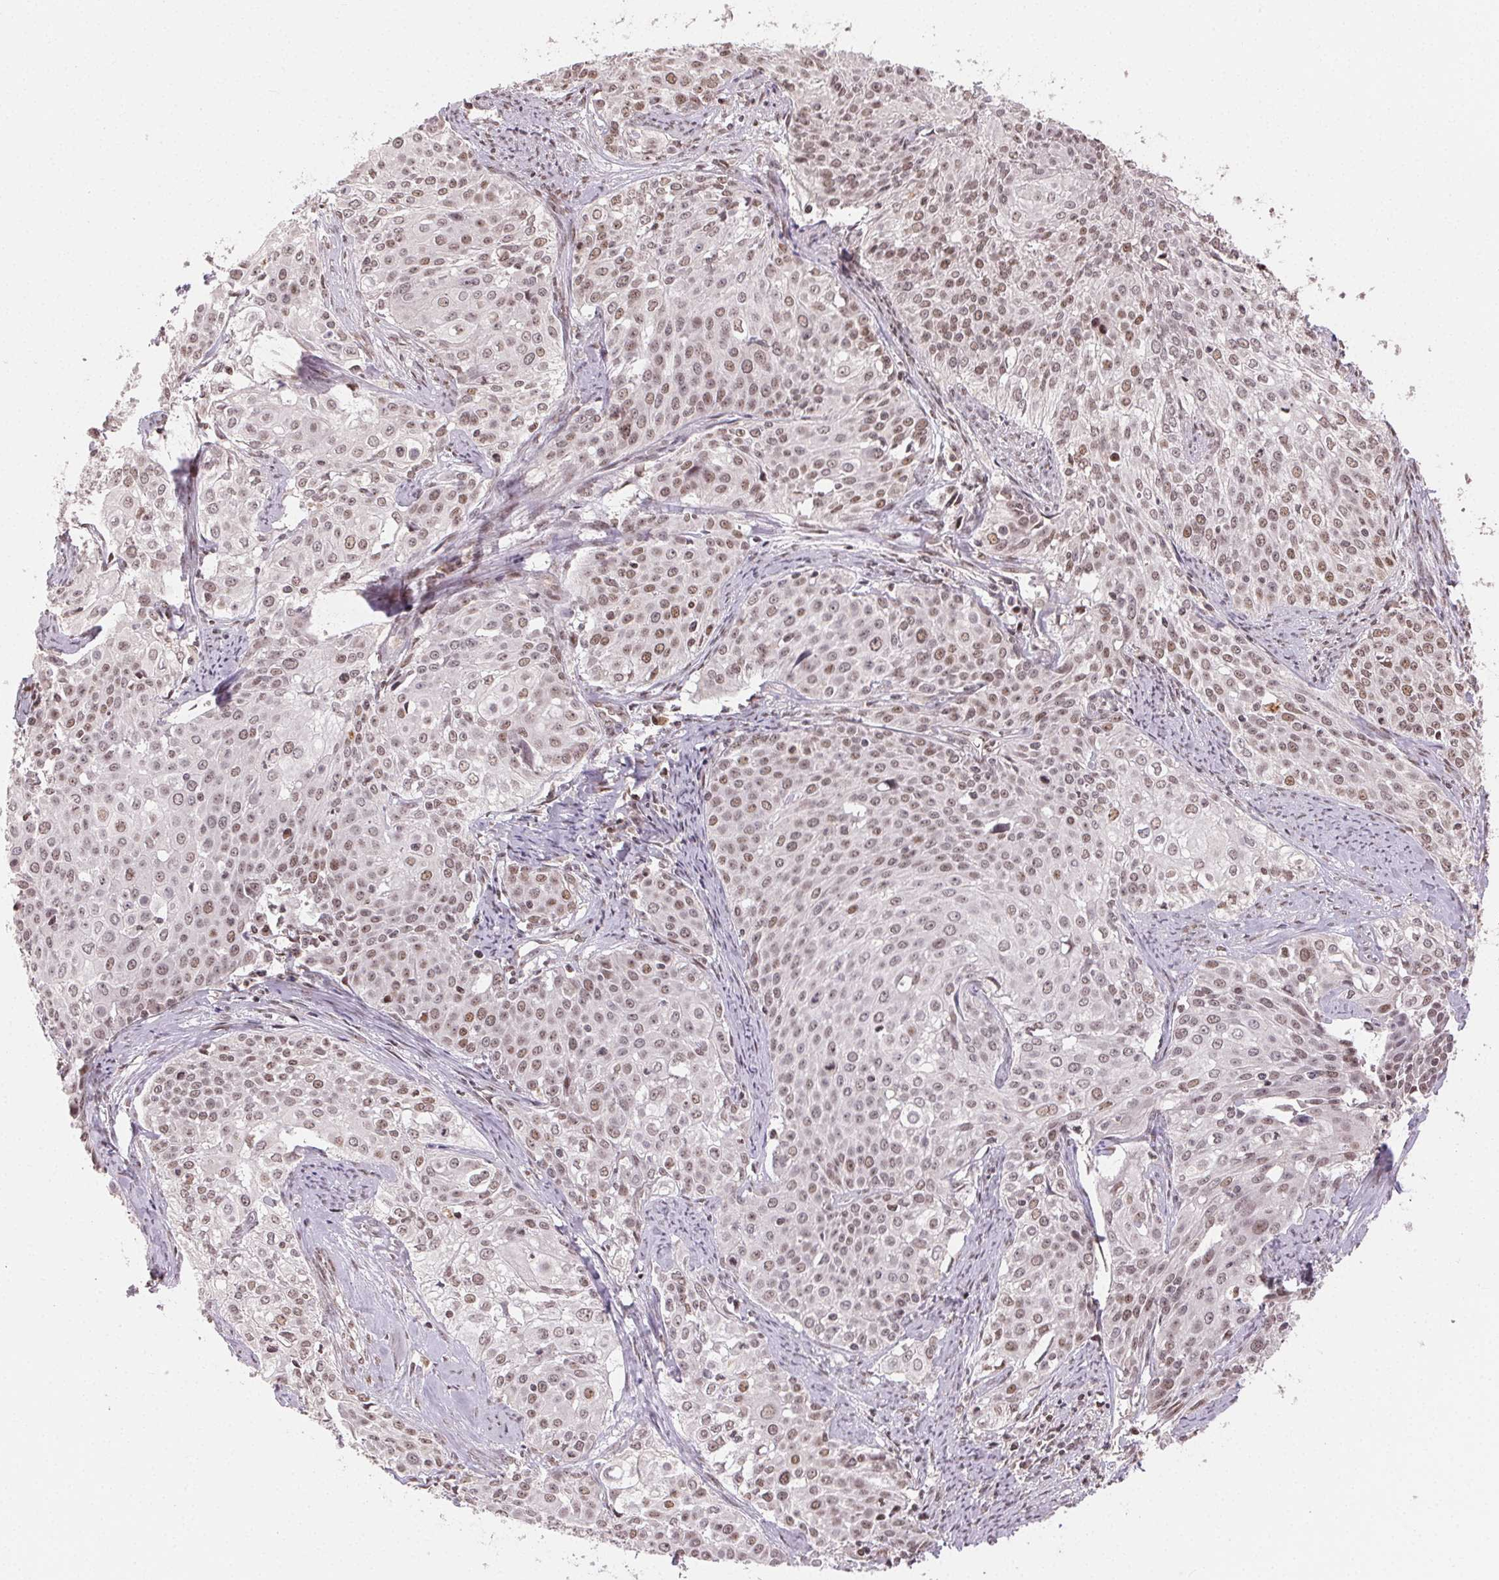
{"staining": {"intensity": "moderate", "quantity": ">75%", "location": "nuclear"}, "tissue": "cervical cancer", "cell_type": "Tumor cells", "image_type": "cancer", "snomed": [{"axis": "morphology", "description": "Squamous cell carcinoma, NOS"}, {"axis": "topography", "description": "Cervix"}], "caption": "A micrograph of human cervical cancer stained for a protein displays moderate nuclear brown staining in tumor cells.", "gene": "MAPKAPK2", "patient": {"sex": "female", "age": 39}}